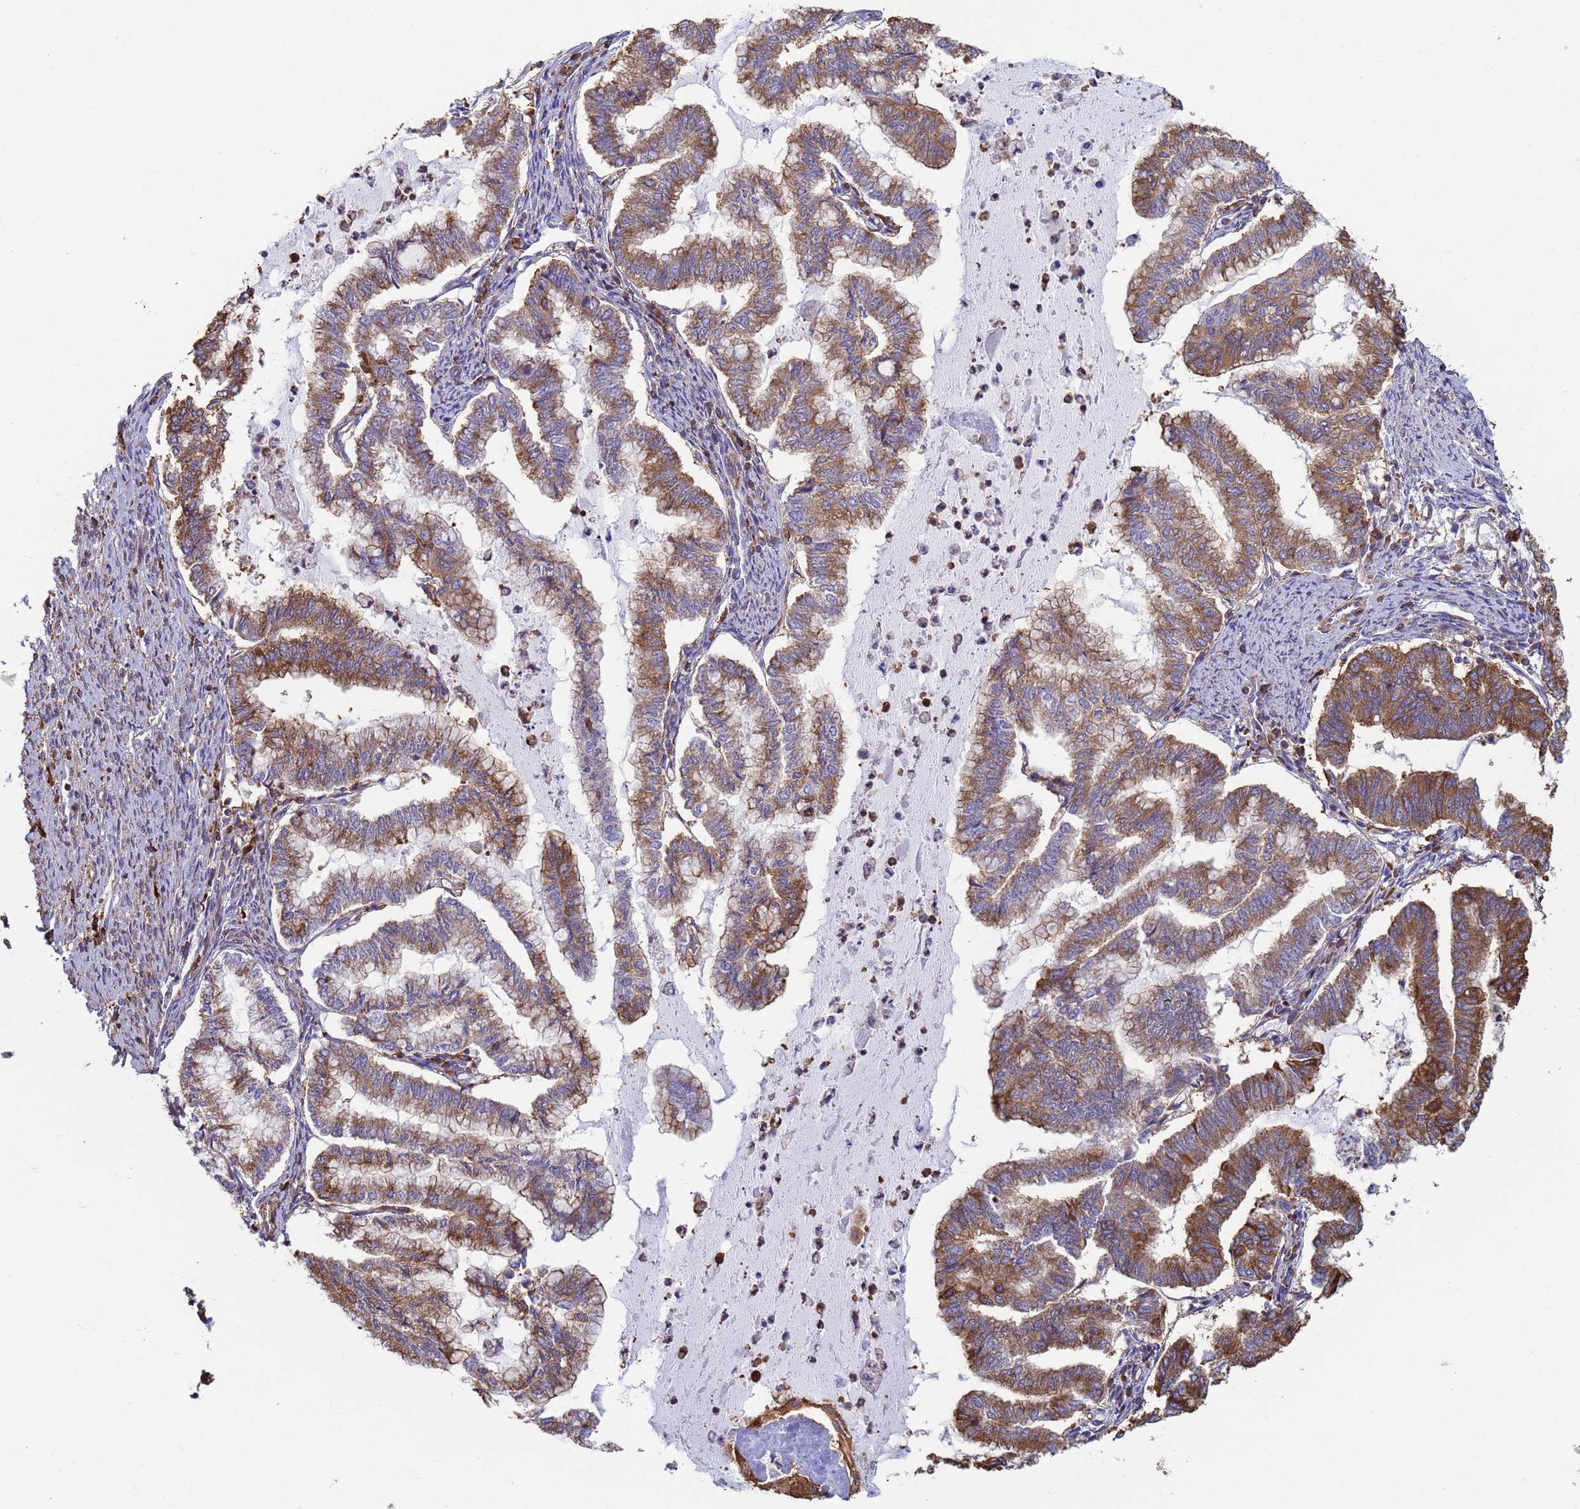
{"staining": {"intensity": "moderate", "quantity": ">75%", "location": "cytoplasmic/membranous"}, "tissue": "endometrial cancer", "cell_type": "Tumor cells", "image_type": "cancer", "snomed": [{"axis": "morphology", "description": "Adenocarcinoma, NOS"}, {"axis": "topography", "description": "Endometrium"}], "caption": "Adenocarcinoma (endometrial) stained with DAB (3,3'-diaminobenzidine) immunohistochemistry reveals medium levels of moderate cytoplasmic/membranous expression in about >75% of tumor cells.", "gene": "ZNG1B", "patient": {"sex": "female", "age": 79}}